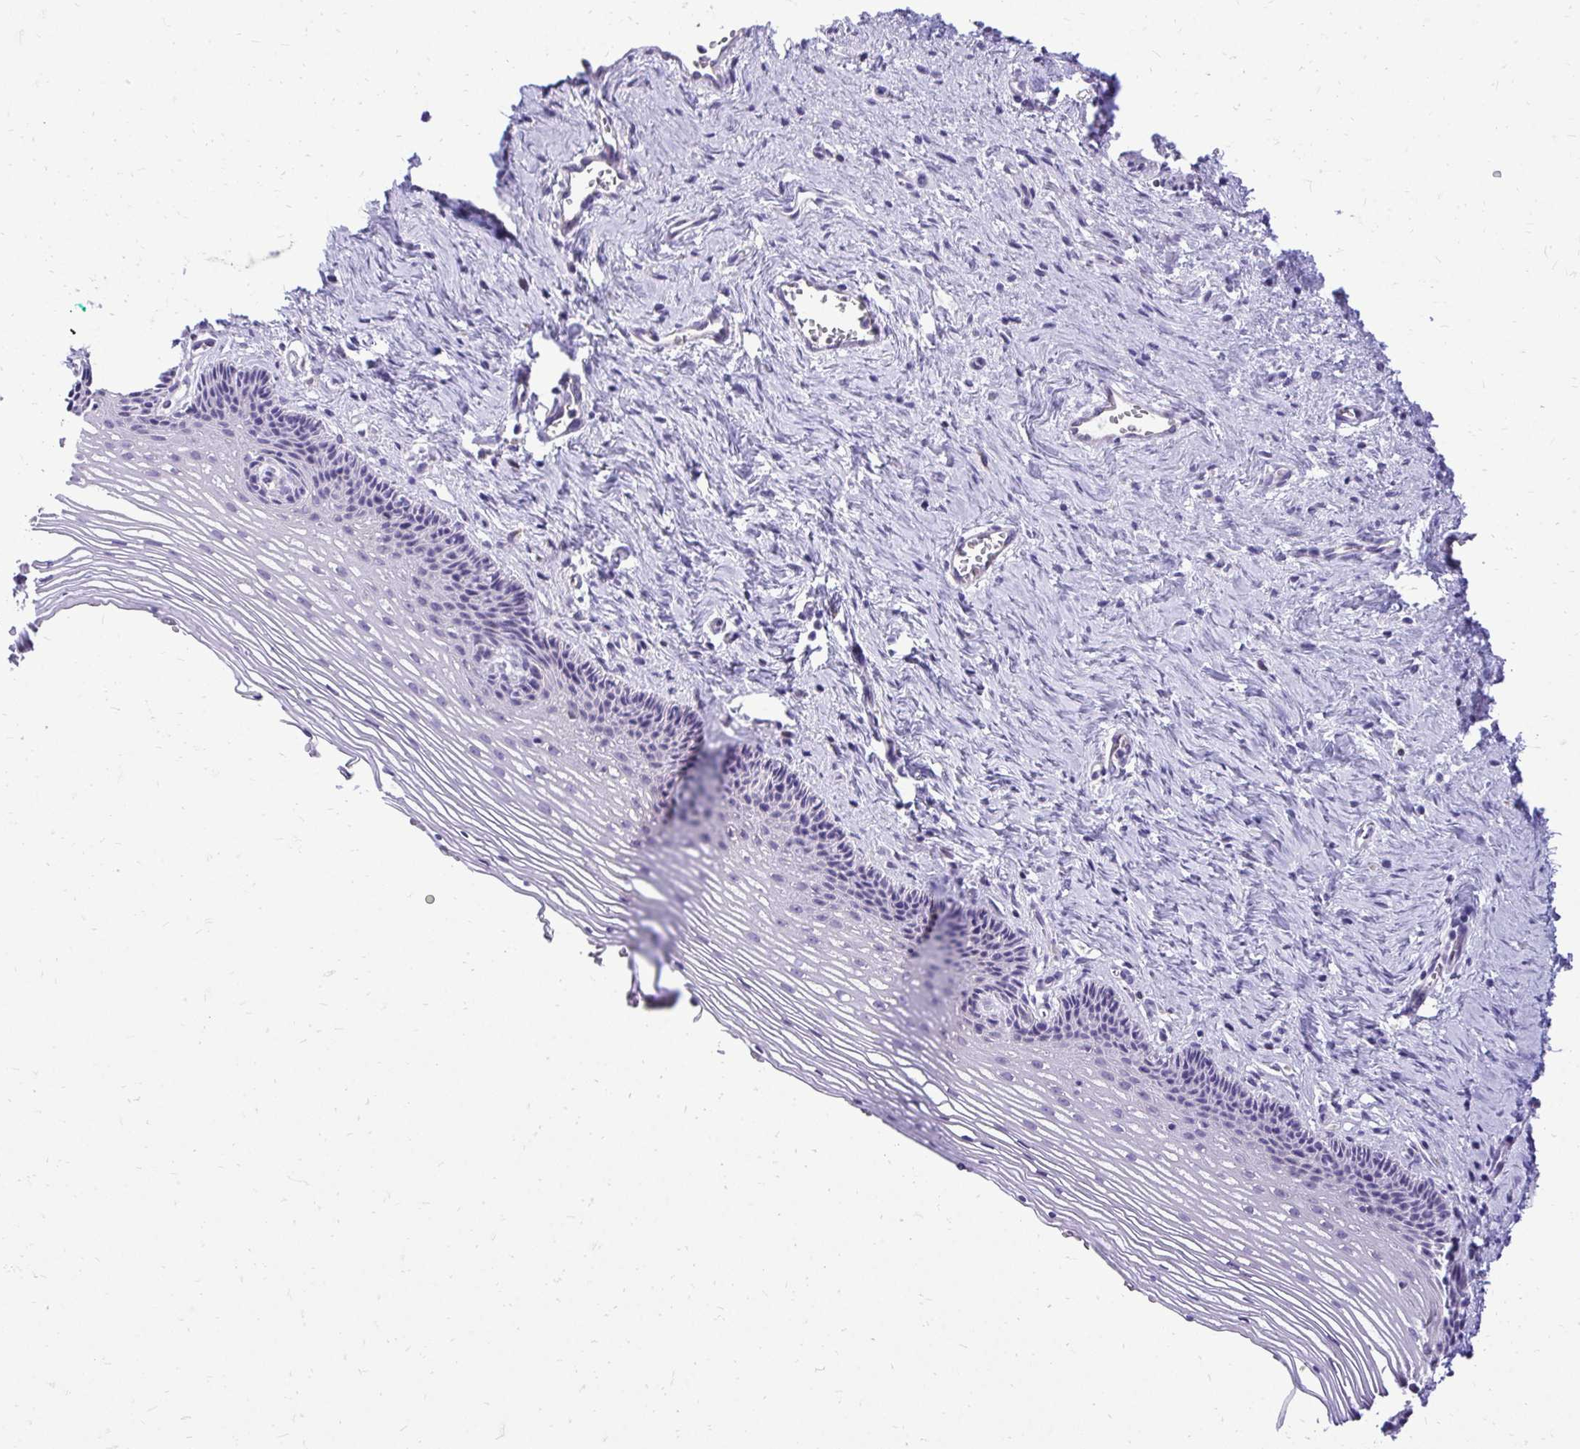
{"staining": {"intensity": "negative", "quantity": "none", "location": "none"}, "tissue": "vagina", "cell_type": "Squamous epithelial cells", "image_type": "normal", "snomed": [{"axis": "morphology", "description": "Normal tissue, NOS"}, {"axis": "topography", "description": "Vagina"}, {"axis": "topography", "description": "Cervix"}], "caption": "Immunohistochemical staining of normal human vagina displays no significant staining in squamous epithelial cells. Brightfield microscopy of immunohistochemistry stained with DAB (3,3'-diaminobenzidine) (brown) and hematoxylin (blue), captured at high magnification.", "gene": "NIFK", "patient": {"sex": "female", "age": 37}}